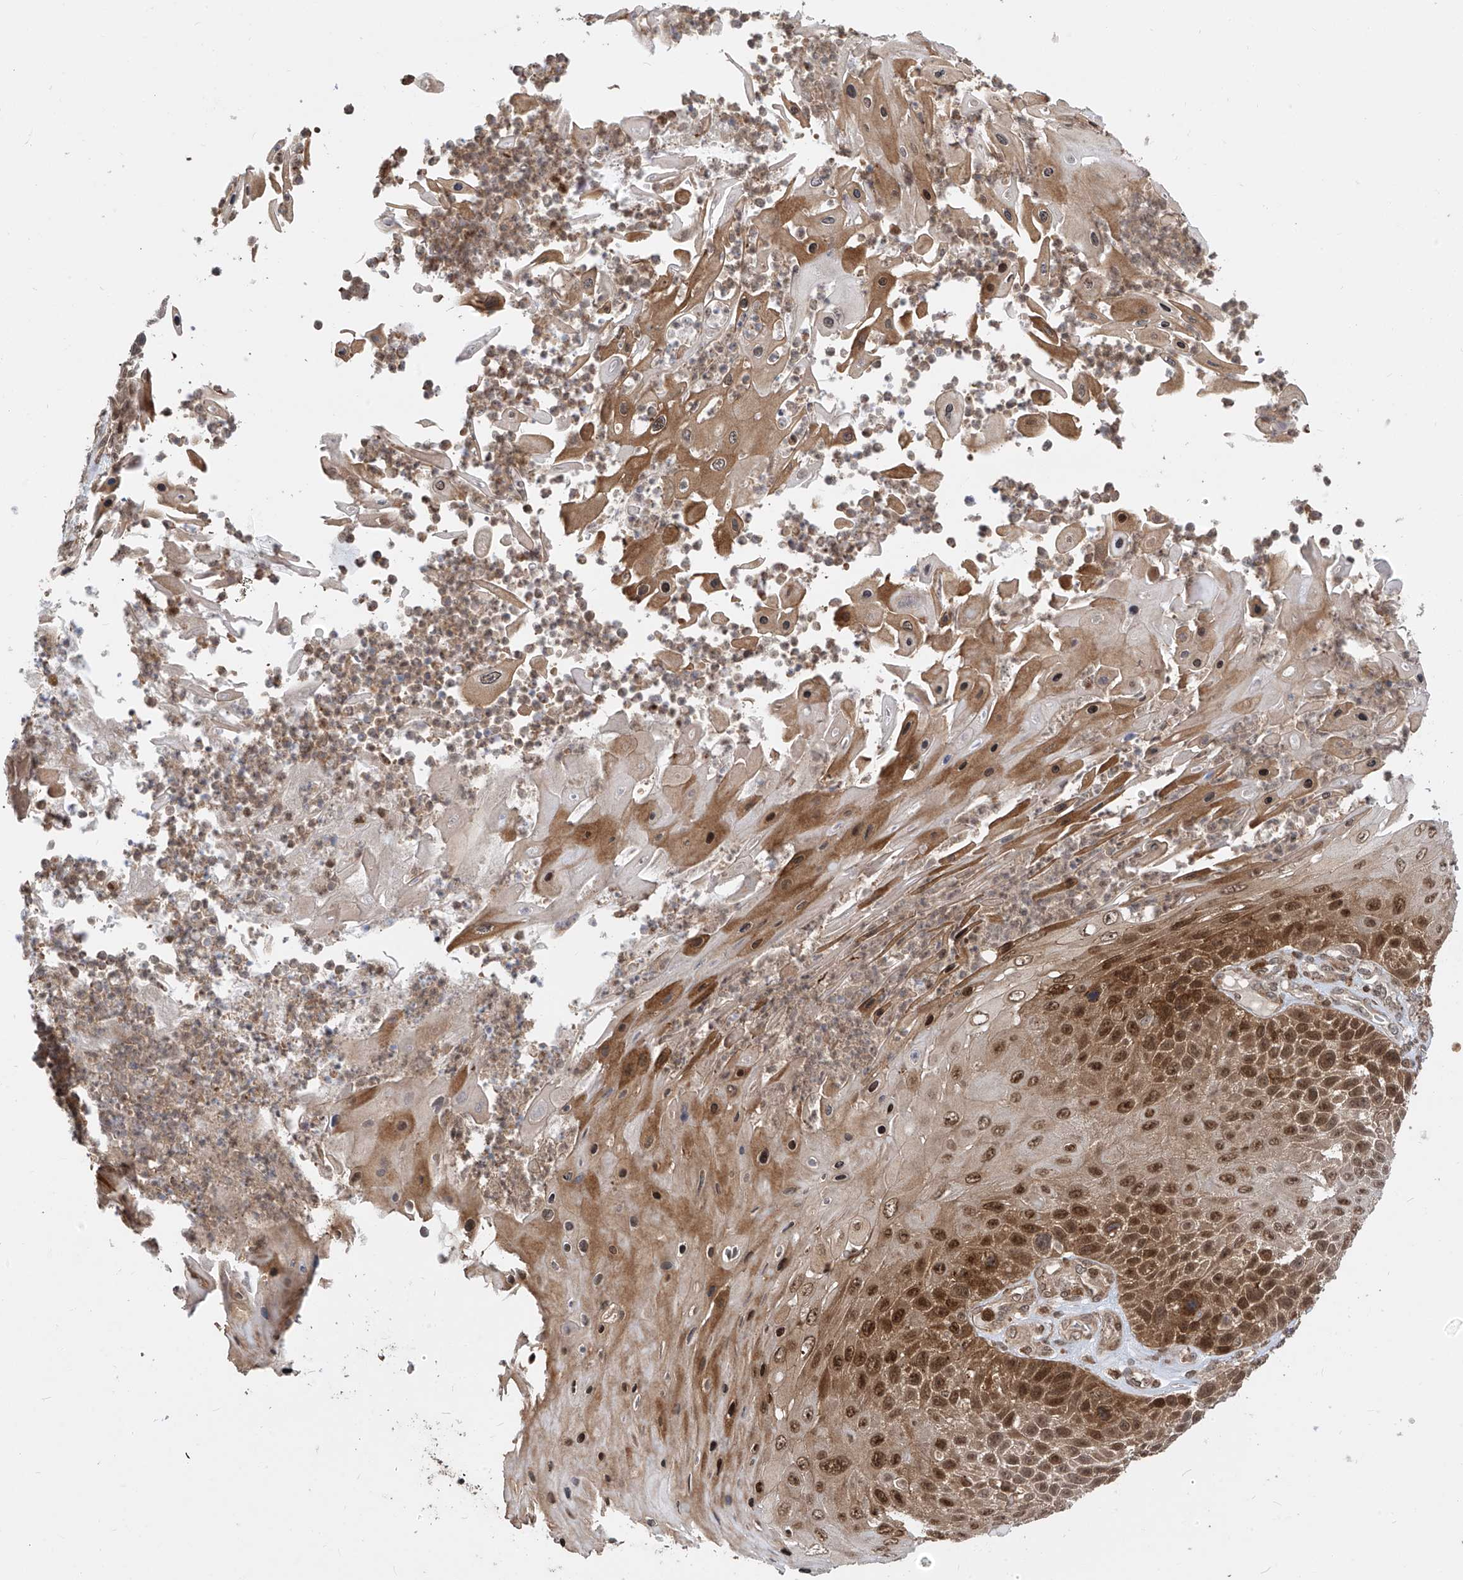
{"staining": {"intensity": "moderate", "quantity": "25%-75%", "location": "cytoplasmic/membranous,nuclear"}, "tissue": "skin cancer", "cell_type": "Tumor cells", "image_type": "cancer", "snomed": [{"axis": "morphology", "description": "Squamous cell carcinoma, NOS"}, {"axis": "topography", "description": "Skin"}], "caption": "DAB (3,3'-diaminobenzidine) immunohistochemical staining of skin cancer reveals moderate cytoplasmic/membranous and nuclear protein expression in about 25%-75% of tumor cells. Using DAB (brown) and hematoxylin (blue) stains, captured at high magnification using brightfield microscopy.", "gene": "ATAD2B", "patient": {"sex": "female", "age": 88}}